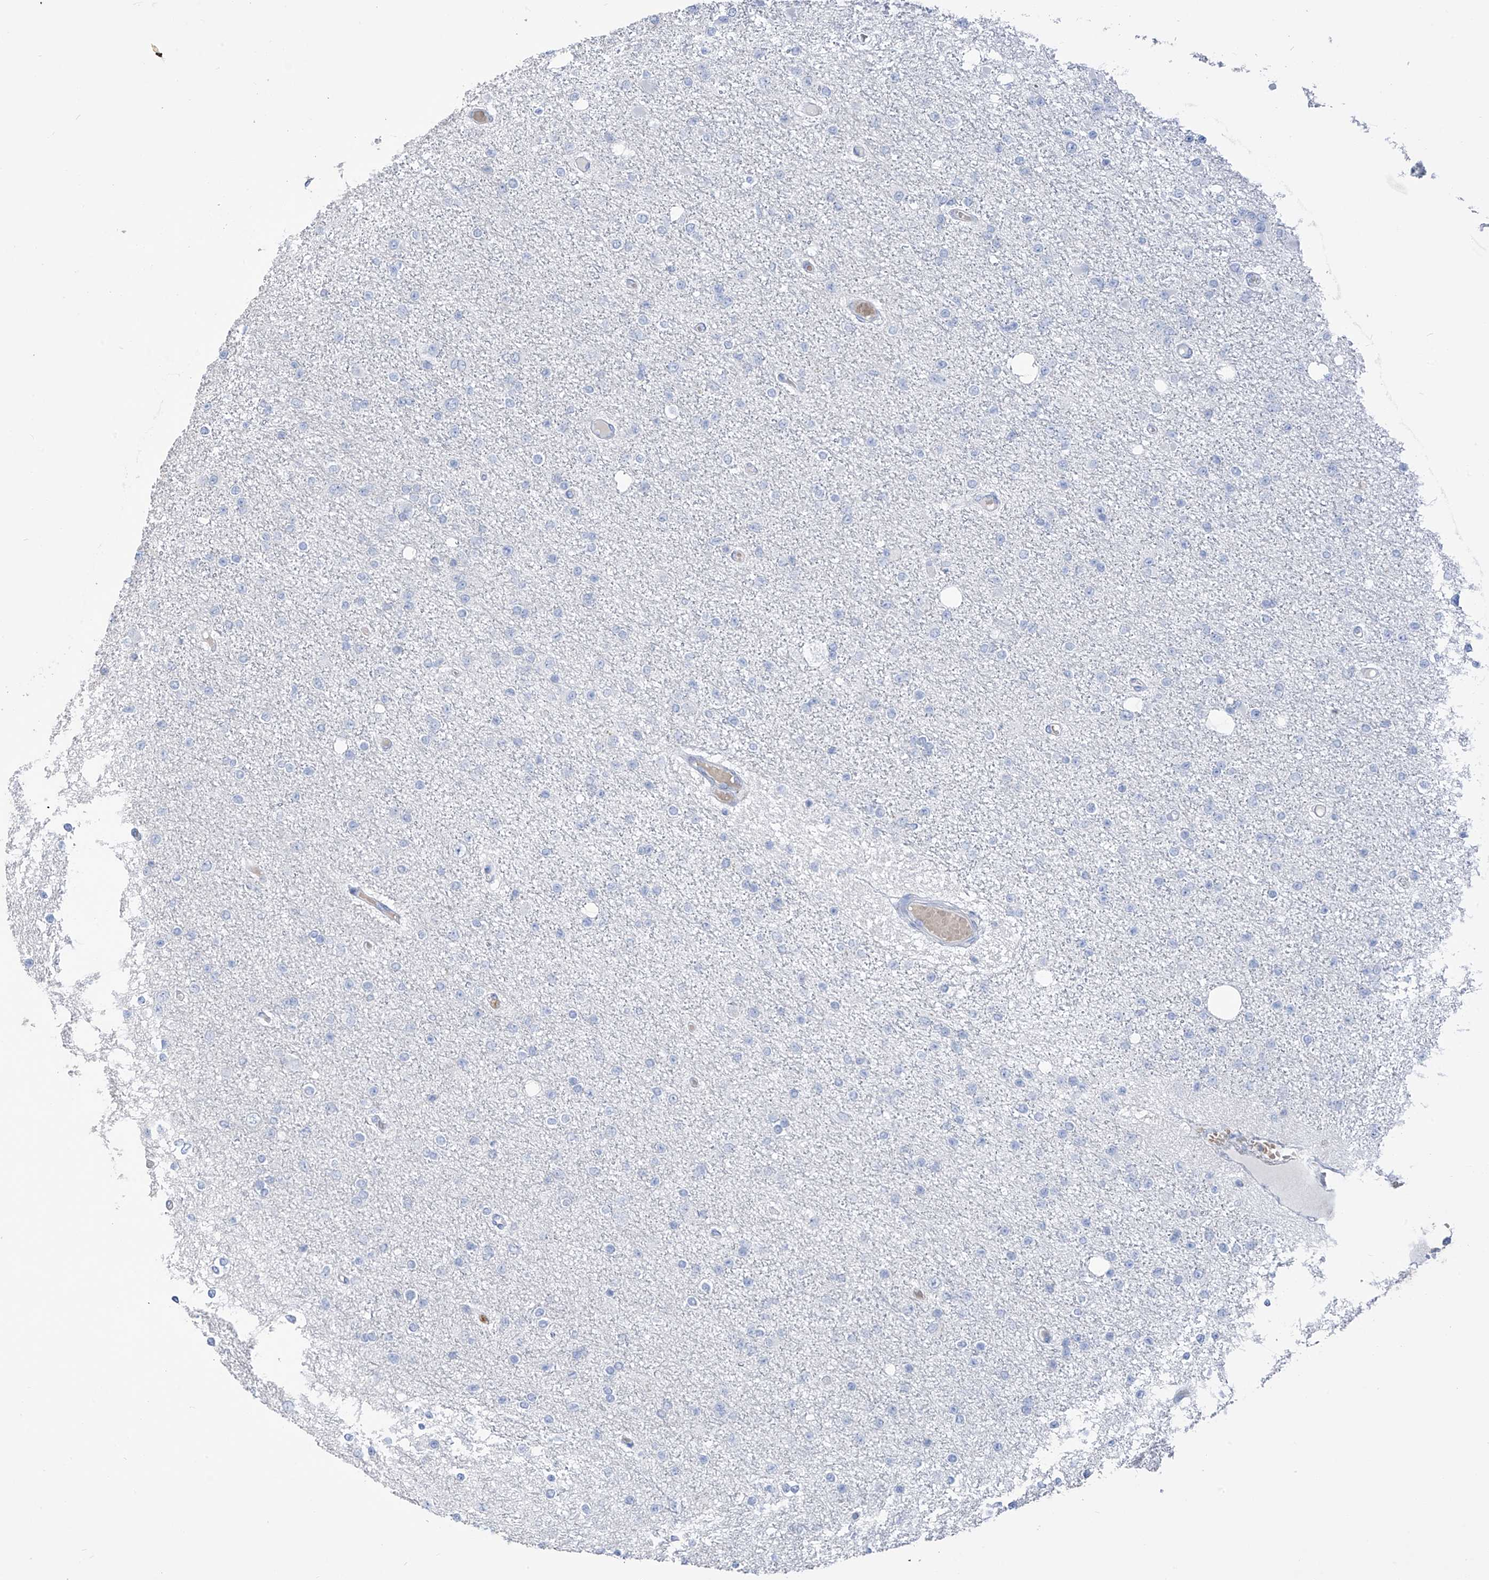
{"staining": {"intensity": "negative", "quantity": "none", "location": "none"}, "tissue": "glioma", "cell_type": "Tumor cells", "image_type": "cancer", "snomed": [{"axis": "morphology", "description": "Glioma, malignant, Low grade"}, {"axis": "topography", "description": "Brain"}], "caption": "Low-grade glioma (malignant) was stained to show a protein in brown. There is no significant positivity in tumor cells.", "gene": "PAFAH1B3", "patient": {"sex": "female", "age": 22}}